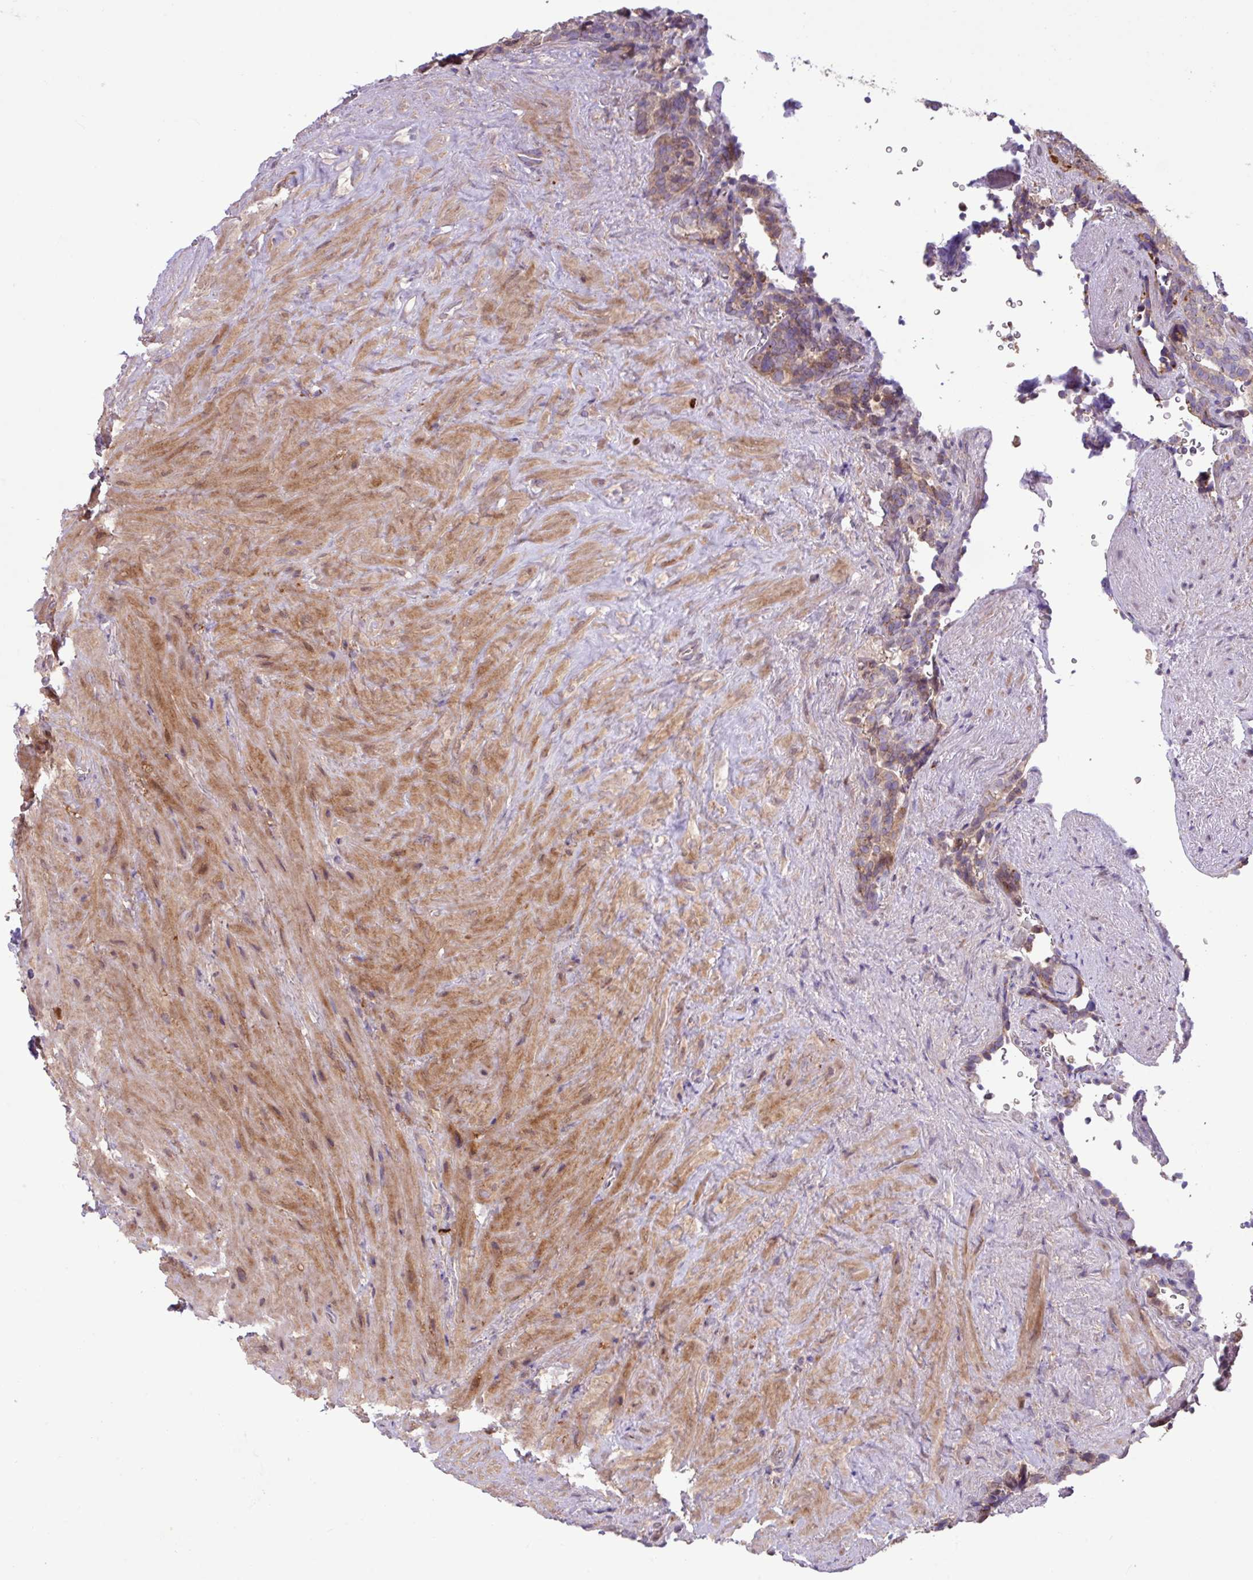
{"staining": {"intensity": "moderate", "quantity": "25%-75%", "location": "cytoplasmic/membranous"}, "tissue": "seminal vesicle", "cell_type": "Glandular cells", "image_type": "normal", "snomed": [{"axis": "morphology", "description": "Normal tissue, NOS"}, {"axis": "topography", "description": "Seminal veicle"}], "caption": "Seminal vesicle stained for a protein exhibits moderate cytoplasmic/membranous positivity in glandular cells. The staining was performed using DAB to visualize the protein expression in brown, while the nuclei were stained in blue with hematoxylin (Magnification: 20x).", "gene": "ARHGEF25", "patient": {"sex": "male", "age": 62}}